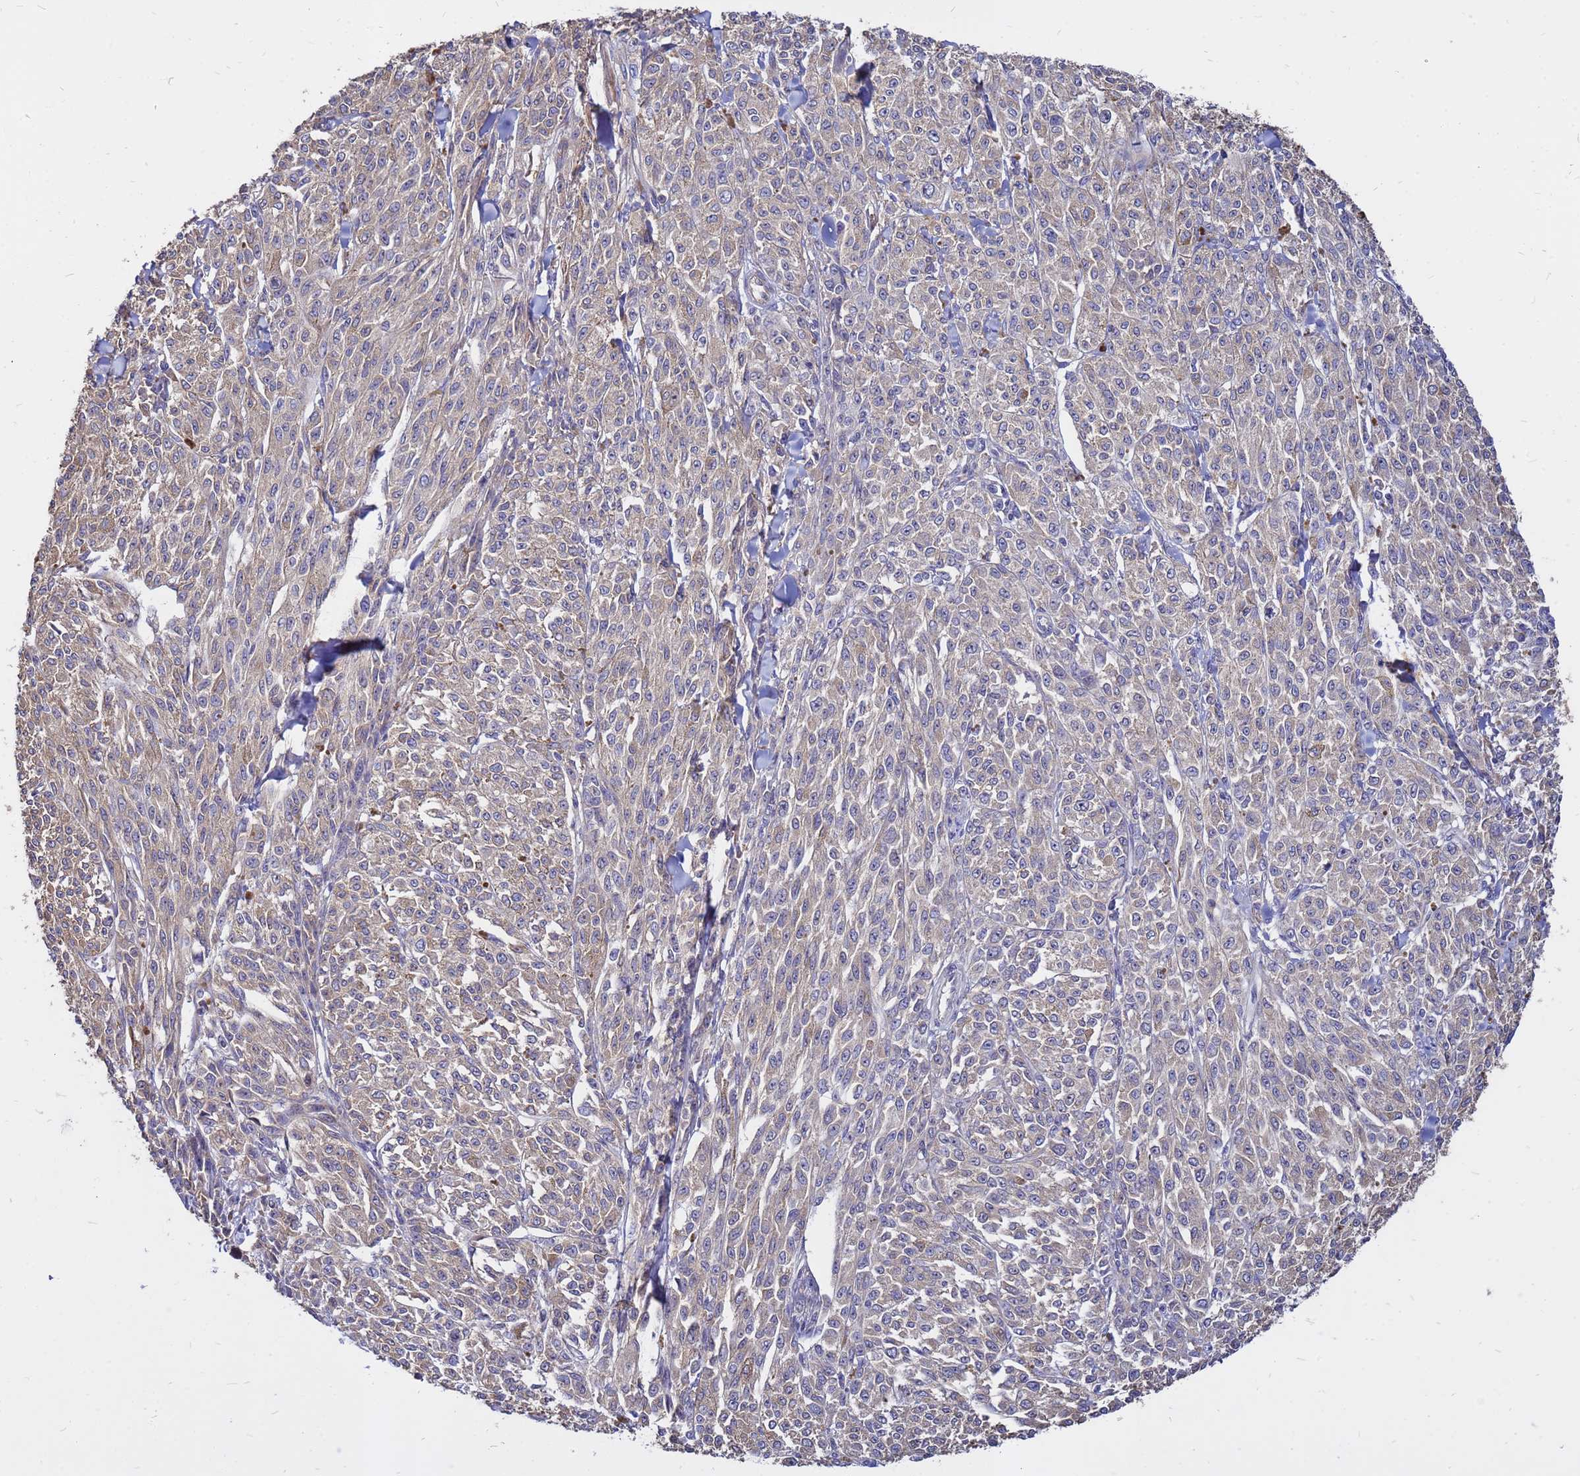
{"staining": {"intensity": "weak", "quantity": "25%-75%", "location": "cytoplasmic/membranous"}, "tissue": "melanoma", "cell_type": "Tumor cells", "image_type": "cancer", "snomed": [{"axis": "morphology", "description": "Malignant melanoma, NOS"}, {"axis": "topography", "description": "Skin"}], "caption": "The immunohistochemical stain labels weak cytoplasmic/membranous positivity in tumor cells of melanoma tissue.", "gene": "MOB2", "patient": {"sex": "female", "age": 52}}